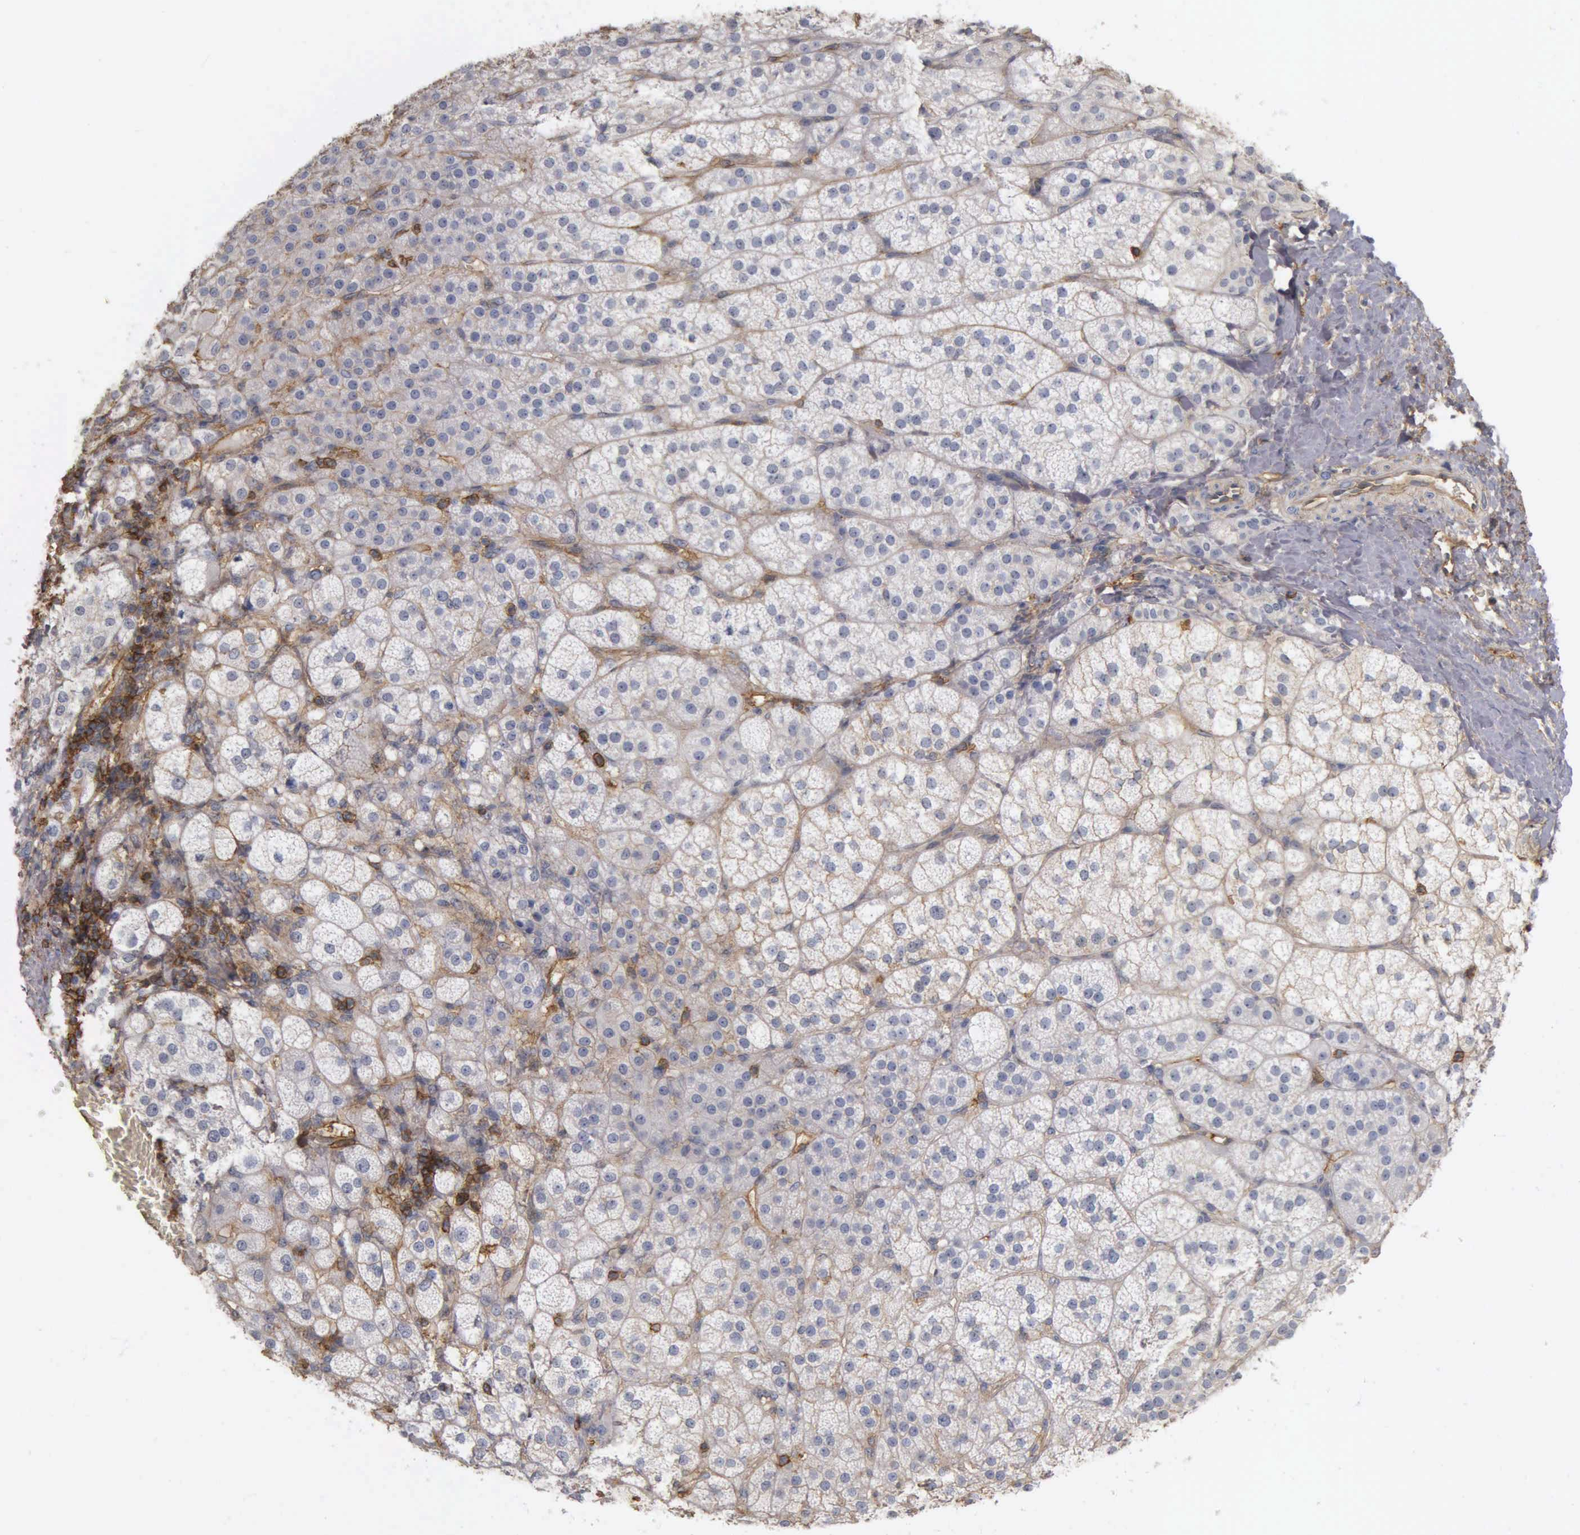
{"staining": {"intensity": "moderate", "quantity": ">75%", "location": "cytoplasmic/membranous"}, "tissue": "adrenal gland", "cell_type": "Glandular cells", "image_type": "normal", "snomed": [{"axis": "morphology", "description": "Normal tissue, NOS"}, {"axis": "topography", "description": "Adrenal gland"}], "caption": "Immunohistochemical staining of normal human adrenal gland exhibits medium levels of moderate cytoplasmic/membranous positivity in about >75% of glandular cells. (DAB (3,3'-diaminobenzidine) IHC with brightfield microscopy, high magnification).", "gene": "CD99", "patient": {"sex": "female", "age": 60}}